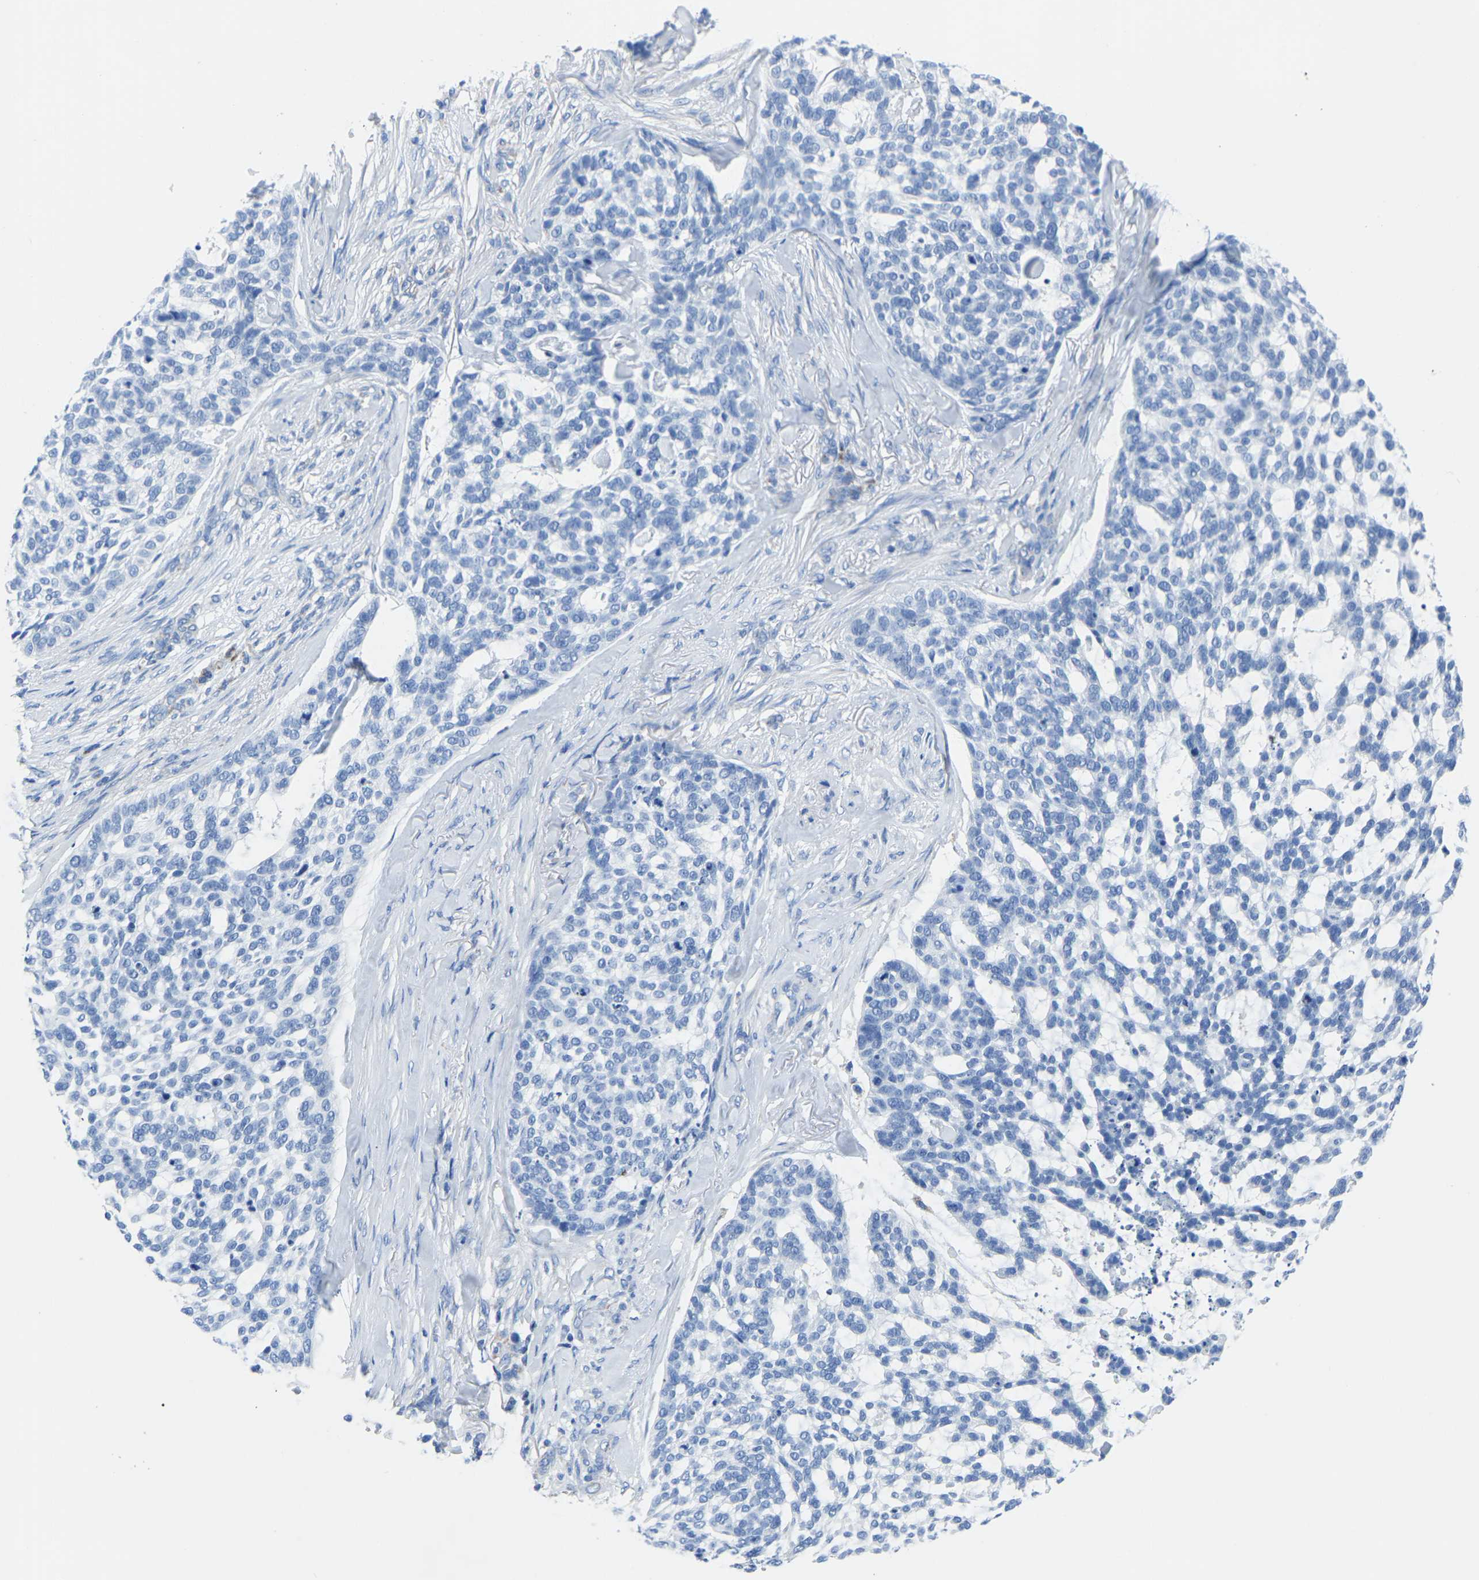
{"staining": {"intensity": "negative", "quantity": "none", "location": "none"}, "tissue": "skin cancer", "cell_type": "Tumor cells", "image_type": "cancer", "snomed": [{"axis": "morphology", "description": "Basal cell carcinoma"}, {"axis": "topography", "description": "Skin"}], "caption": "A photomicrograph of human skin cancer (basal cell carcinoma) is negative for staining in tumor cells.", "gene": "ETFA", "patient": {"sex": "female", "age": 64}}